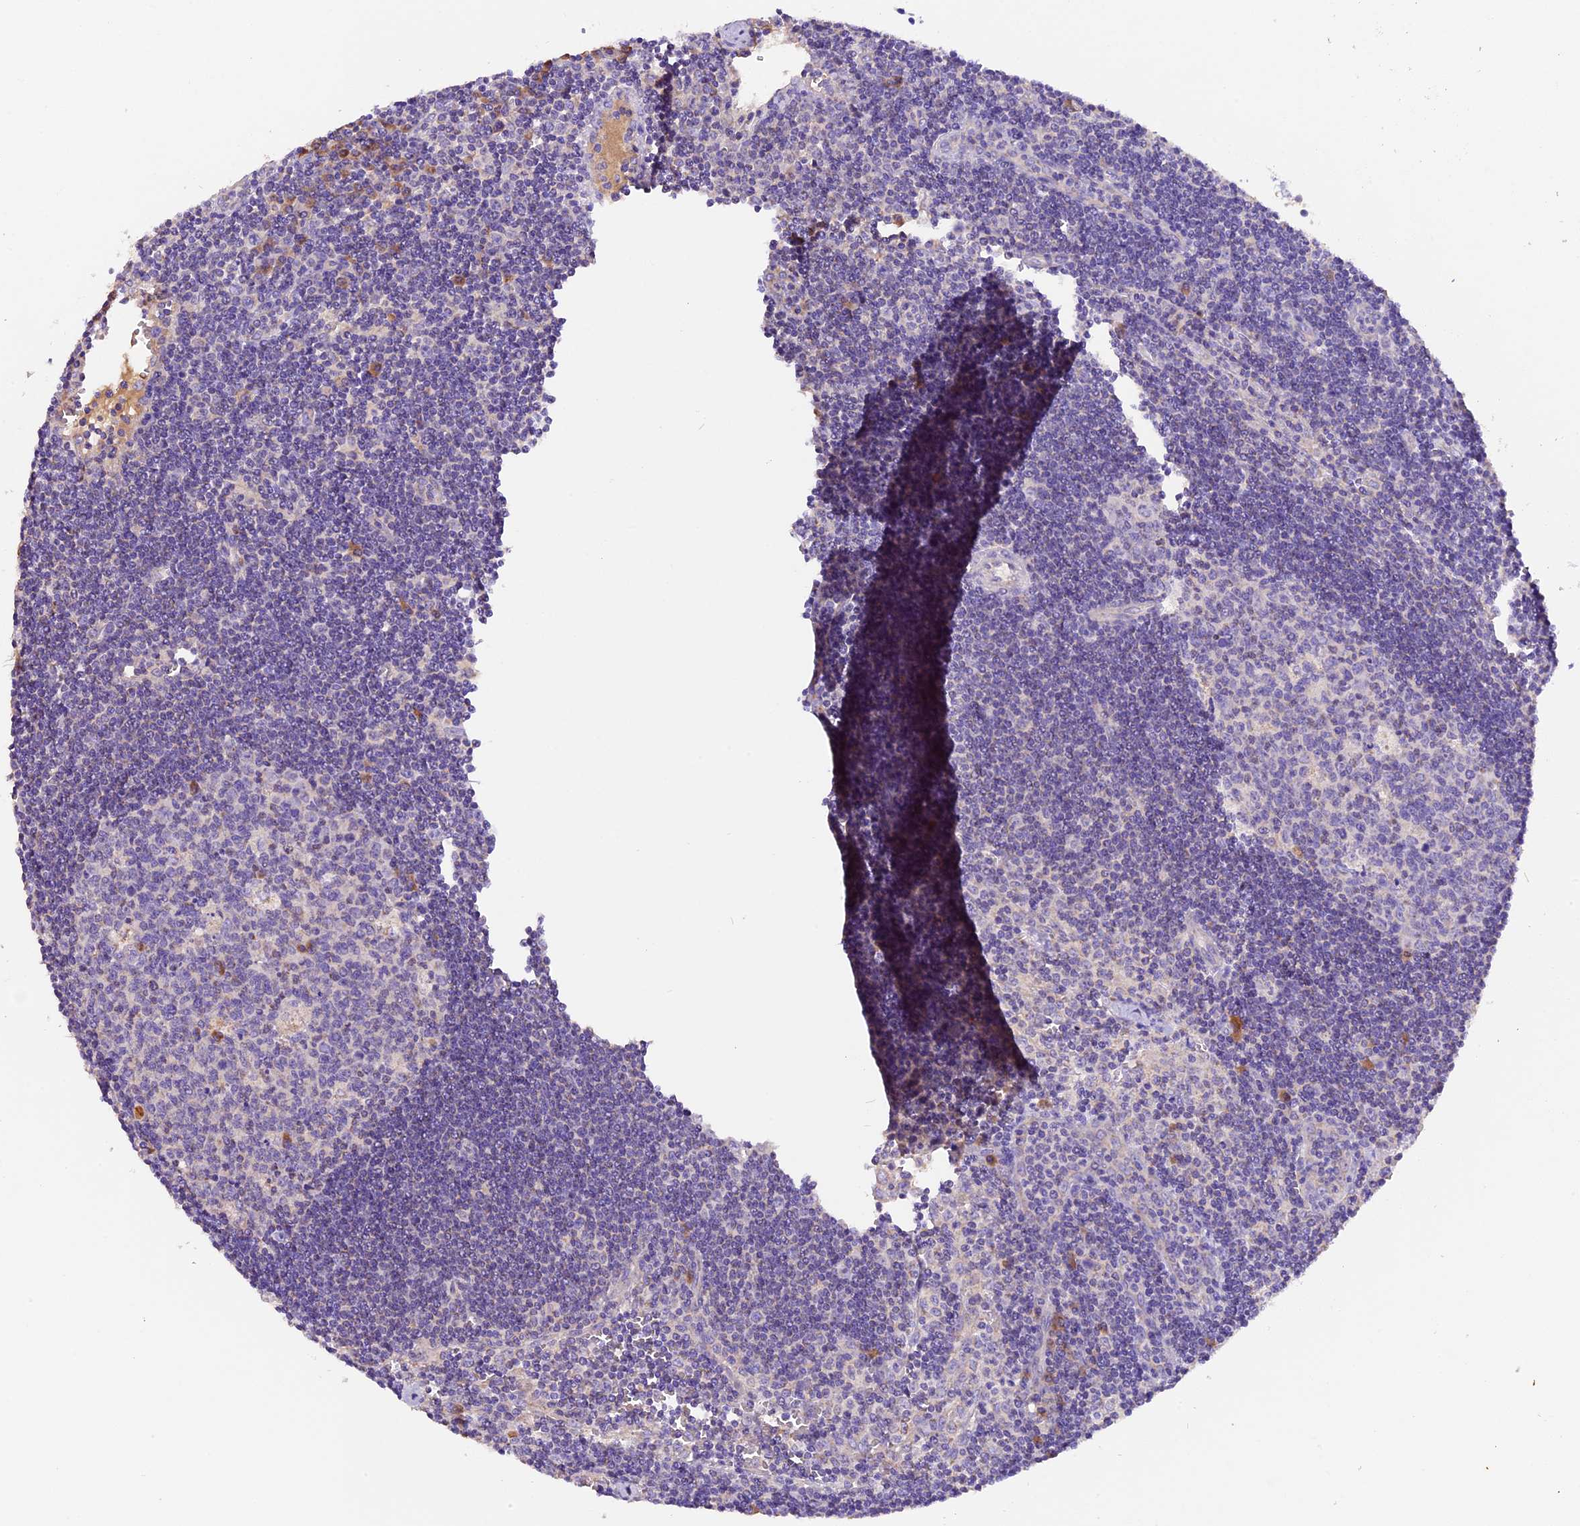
{"staining": {"intensity": "negative", "quantity": "none", "location": "none"}, "tissue": "lymph node", "cell_type": "Germinal center cells", "image_type": "normal", "snomed": [{"axis": "morphology", "description": "Normal tissue, NOS"}, {"axis": "topography", "description": "Lymph node"}], "caption": "A high-resolution histopathology image shows immunohistochemistry (IHC) staining of unremarkable lymph node, which demonstrates no significant positivity in germinal center cells.", "gene": "SIX5", "patient": {"sex": "female", "age": 32}}